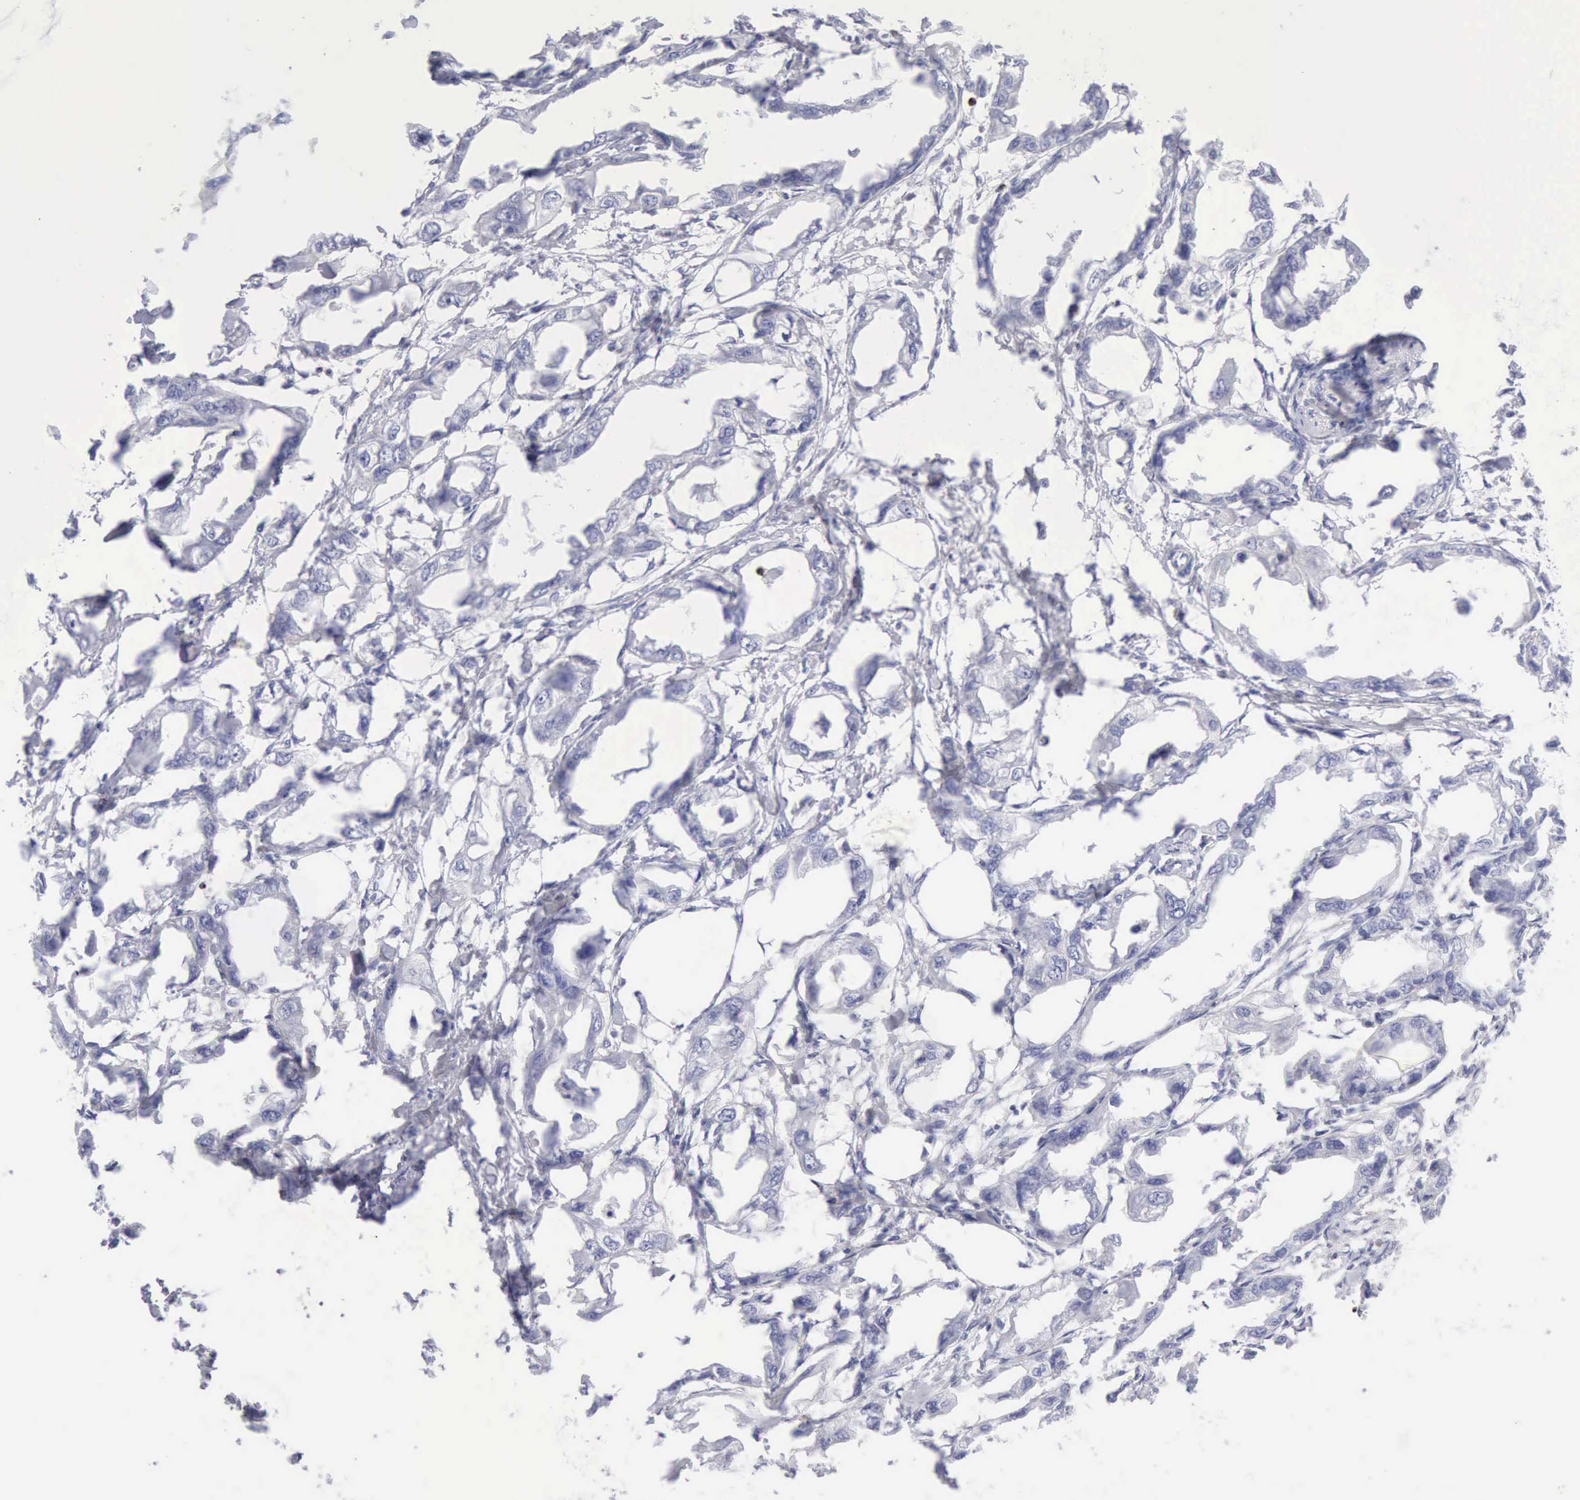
{"staining": {"intensity": "negative", "quantity": "none", "location": "none"}, "tissue": "endometrial cancer", "cell_type": "Tumor cells", "image_type": "cancer", "snomed": [{"axis": "morphology", "description": "Adenocarcinoma, NOS"}, {"axis": "topography", "description": "Endometrium"}], "caption": "There is no significant staining in tumor cells of adenocarcinoma (endometrial).", "gene": "GZMB", "patient": {"sex": "female", "age": 67}}